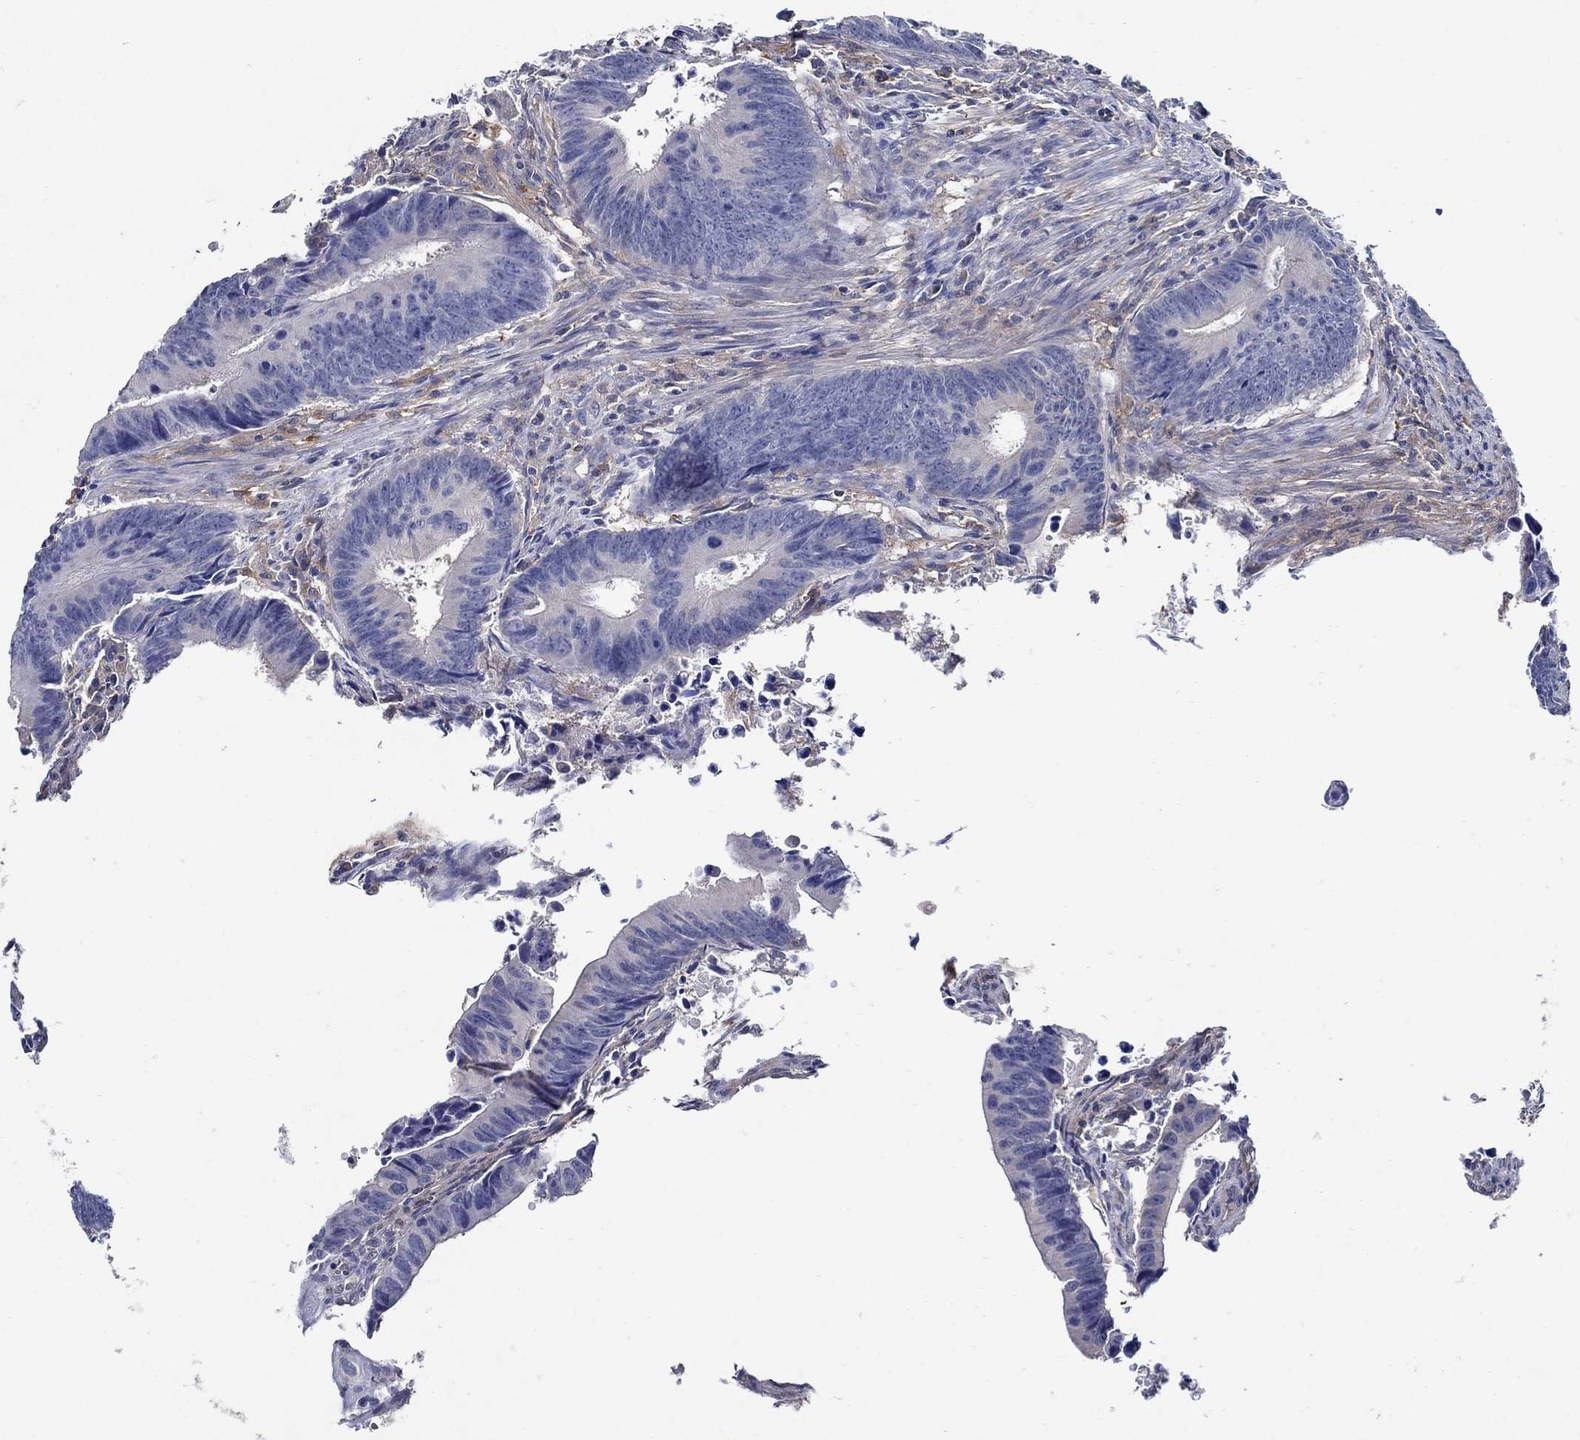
{"staining": {"intensity": "negative", "quantity": "none", "location": "none"}, "tissue": "colorectal cancer", "cell_type": "Tumor cells", "image_type": "cancer", "snomed": [{"axis": "morphology", "description": "Adenocarcinoma, NOS"}, {"axis": "topography", "description": "Colon"}], "caption": "There is no significant staining in tumor cells of colorectal cancer (adenocarcinoma). Nuclei are stained in blue.", "gene": "MTHFR", "patient": {"sex": "female", "age": 87}}